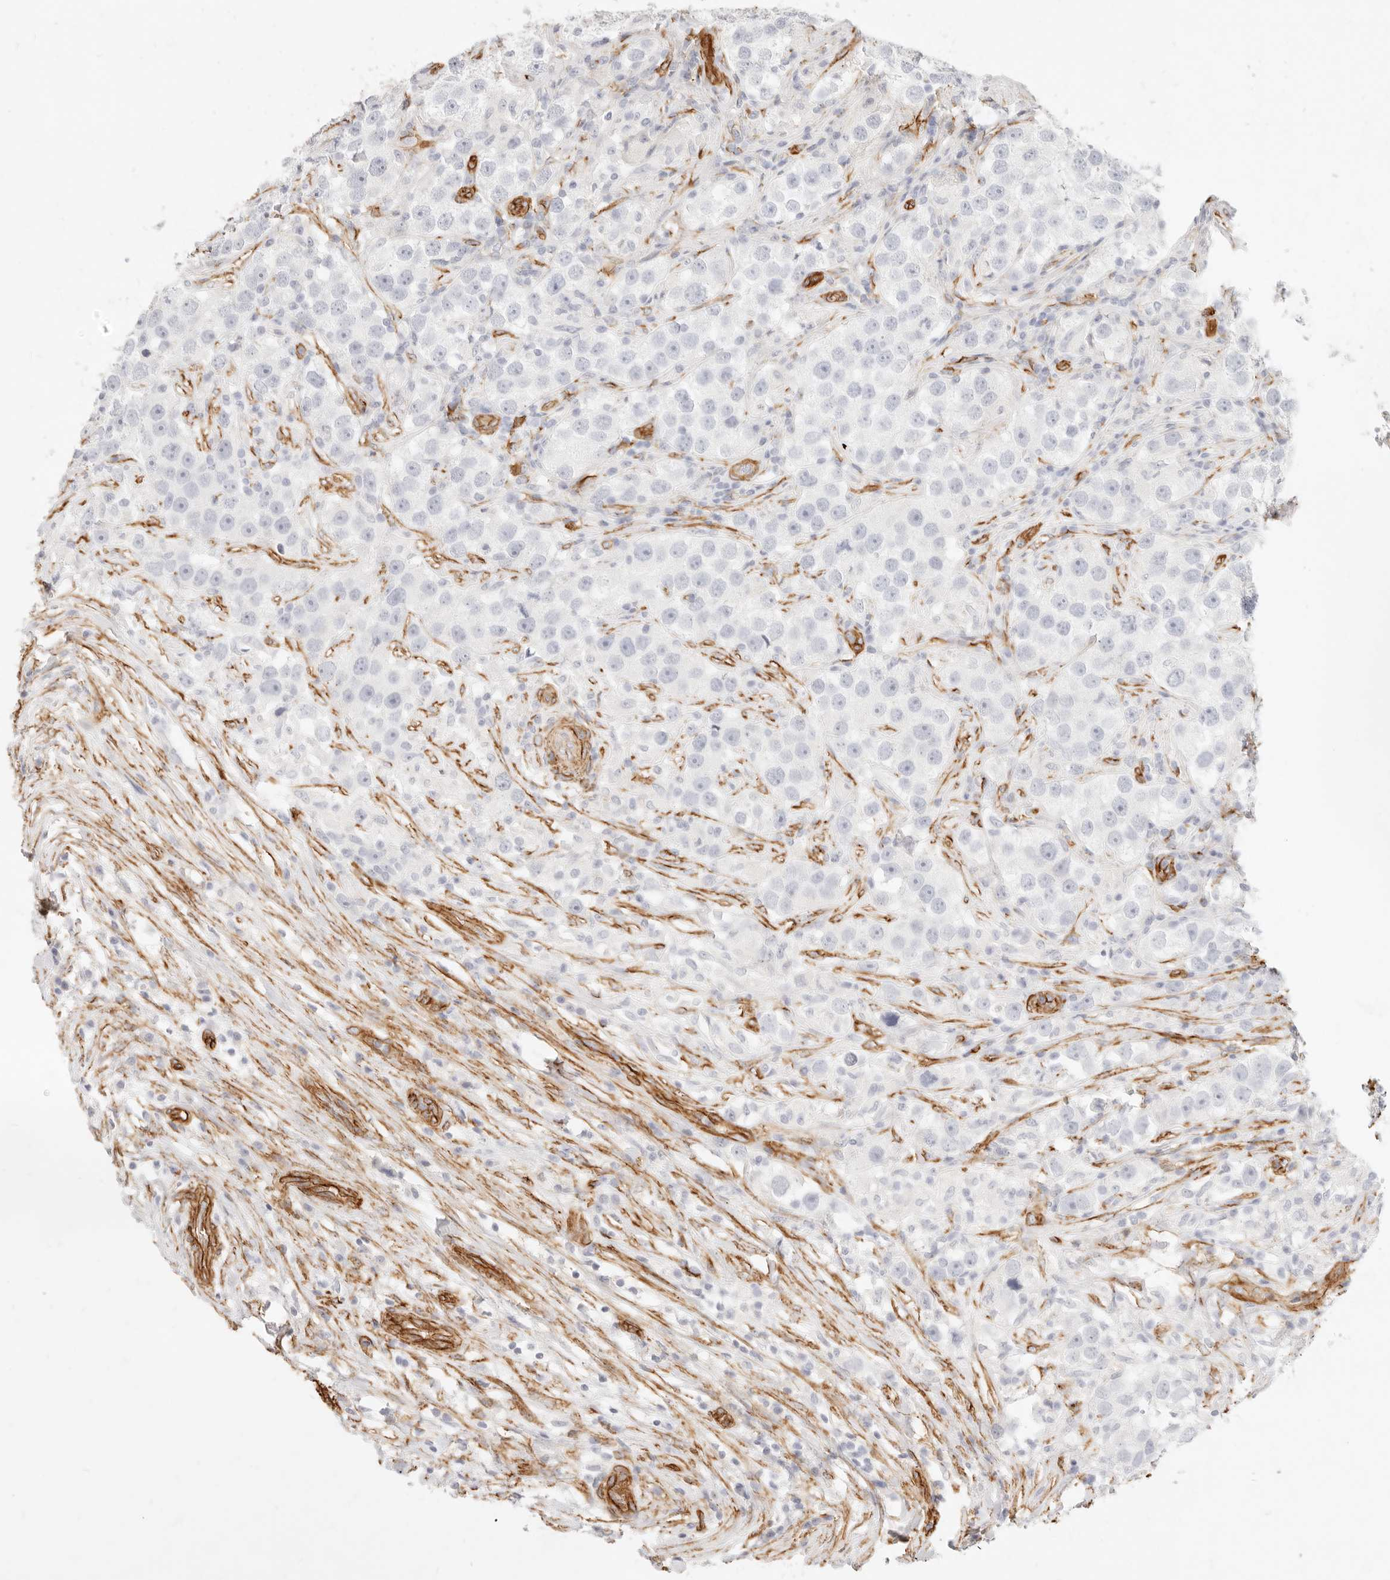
{"staining": {"intensity": "negative", "quantity": "none", "location": "none"}, "tissue": "testis cancer", "cell_type": "Tumor cells", "image_type": "cancer", "snomed": [{"axis": "morphology", "description": "Seminoma, NOS"}, {"axis": "topography", "description": "Testis"}], "caption": "Protein analysis of testis cancer shows no significant staining in tumor cells.", "gene": "NUS1", "patient": {"sex": "male", "age": 49}}